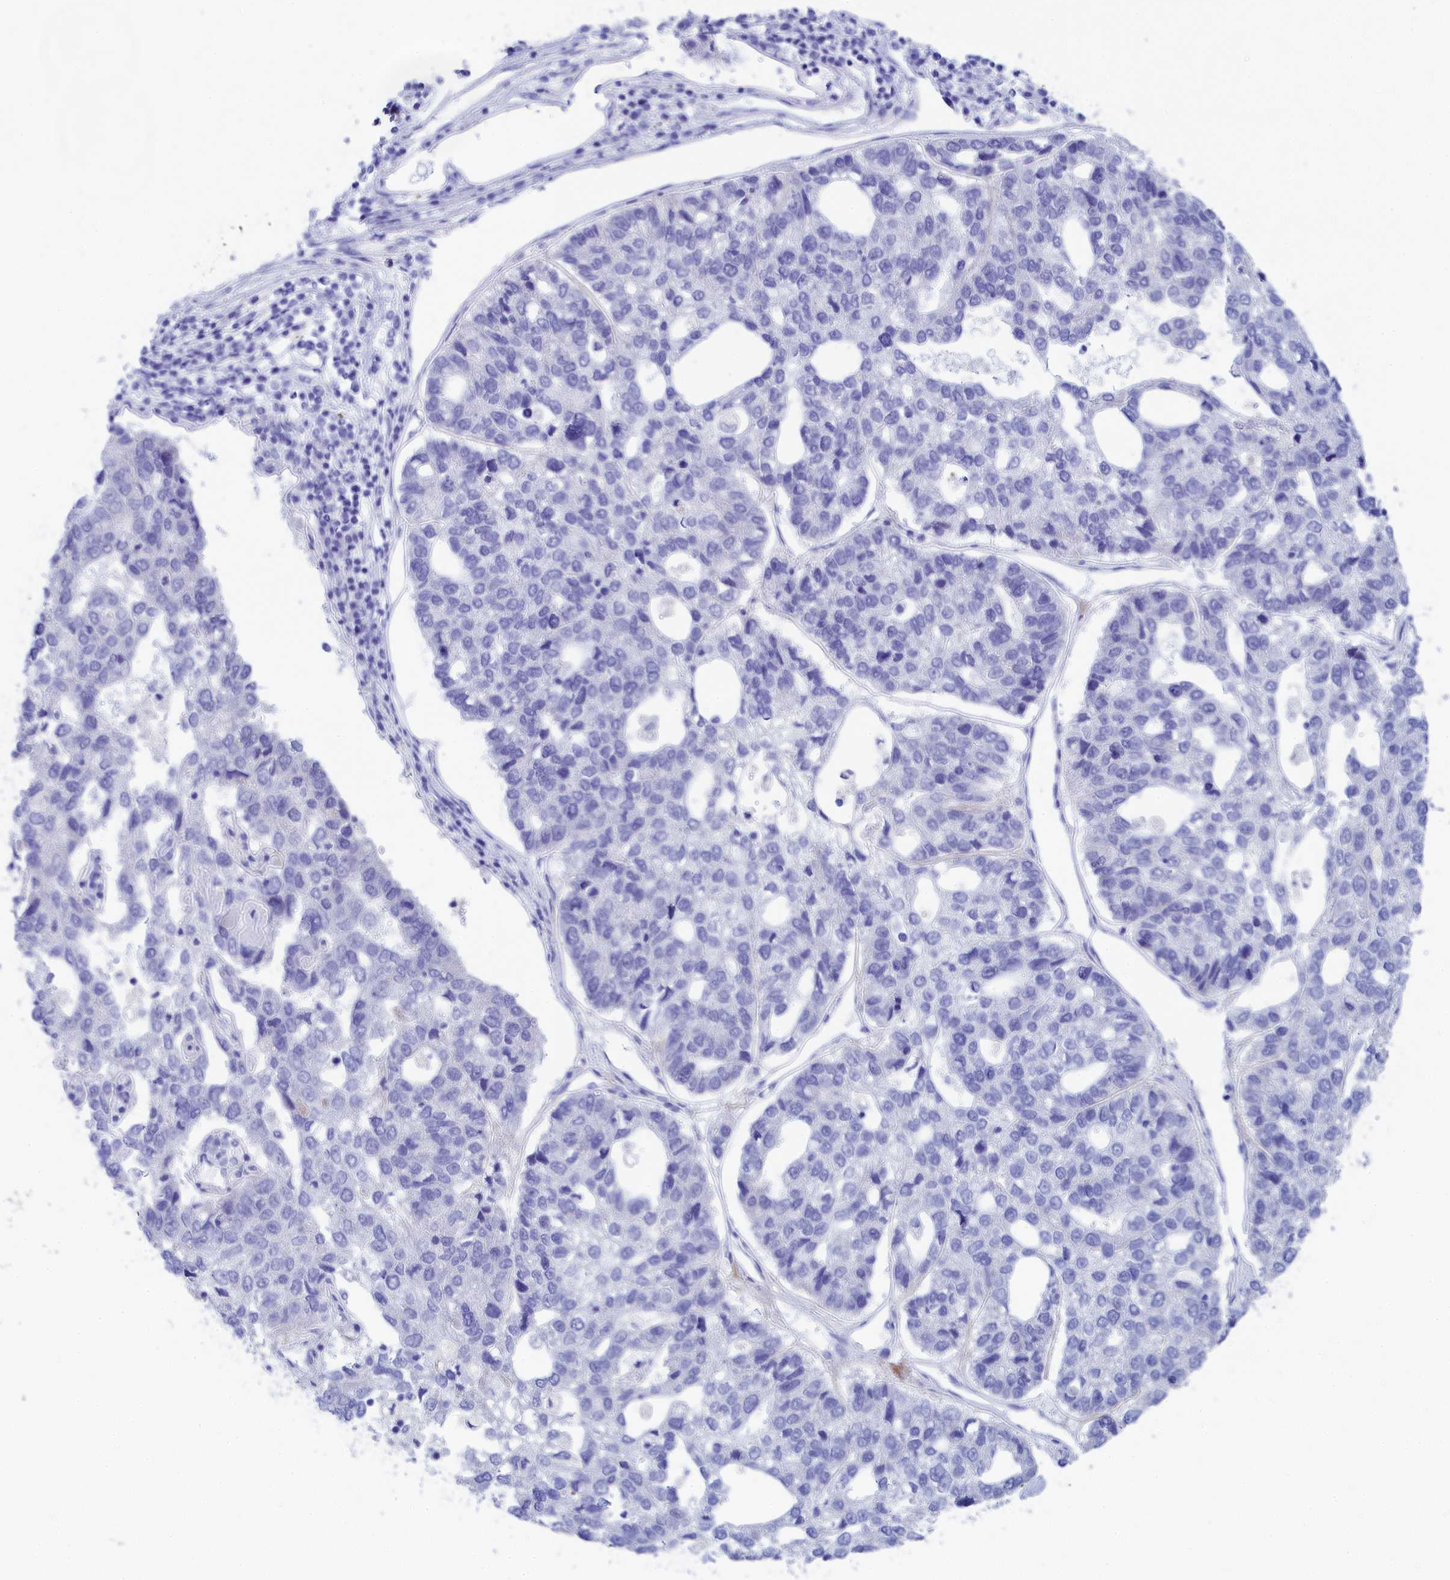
{"staining": {"intensity": "negative", "quantity": "none", "location": "none"}, "tissue": "pancreatic cancer", "cell_type": "Tumor cells", "image_type": "cancer", "snomed": [{"axis": "morphology", "description": "Adenocarcinoma, NOS"}, {"axis": "topography", "description": "Pancreas"}], "caption": "This image is of pancreatic cancer (adenocarcinoma) stained with immunohistochemistry to label a protein in brown with the nuclei are counter-stained blue. There is no staining in tumor cells. The staining was performed using DAB (3,3'-diaminobenzidine) to visualize the protein expression in brown, while the nuclei were stained in blue with hematoxylin (Magnification: 20x).", "gene": "TRIM10", "patient": {"sex": "female", "age": 61}}